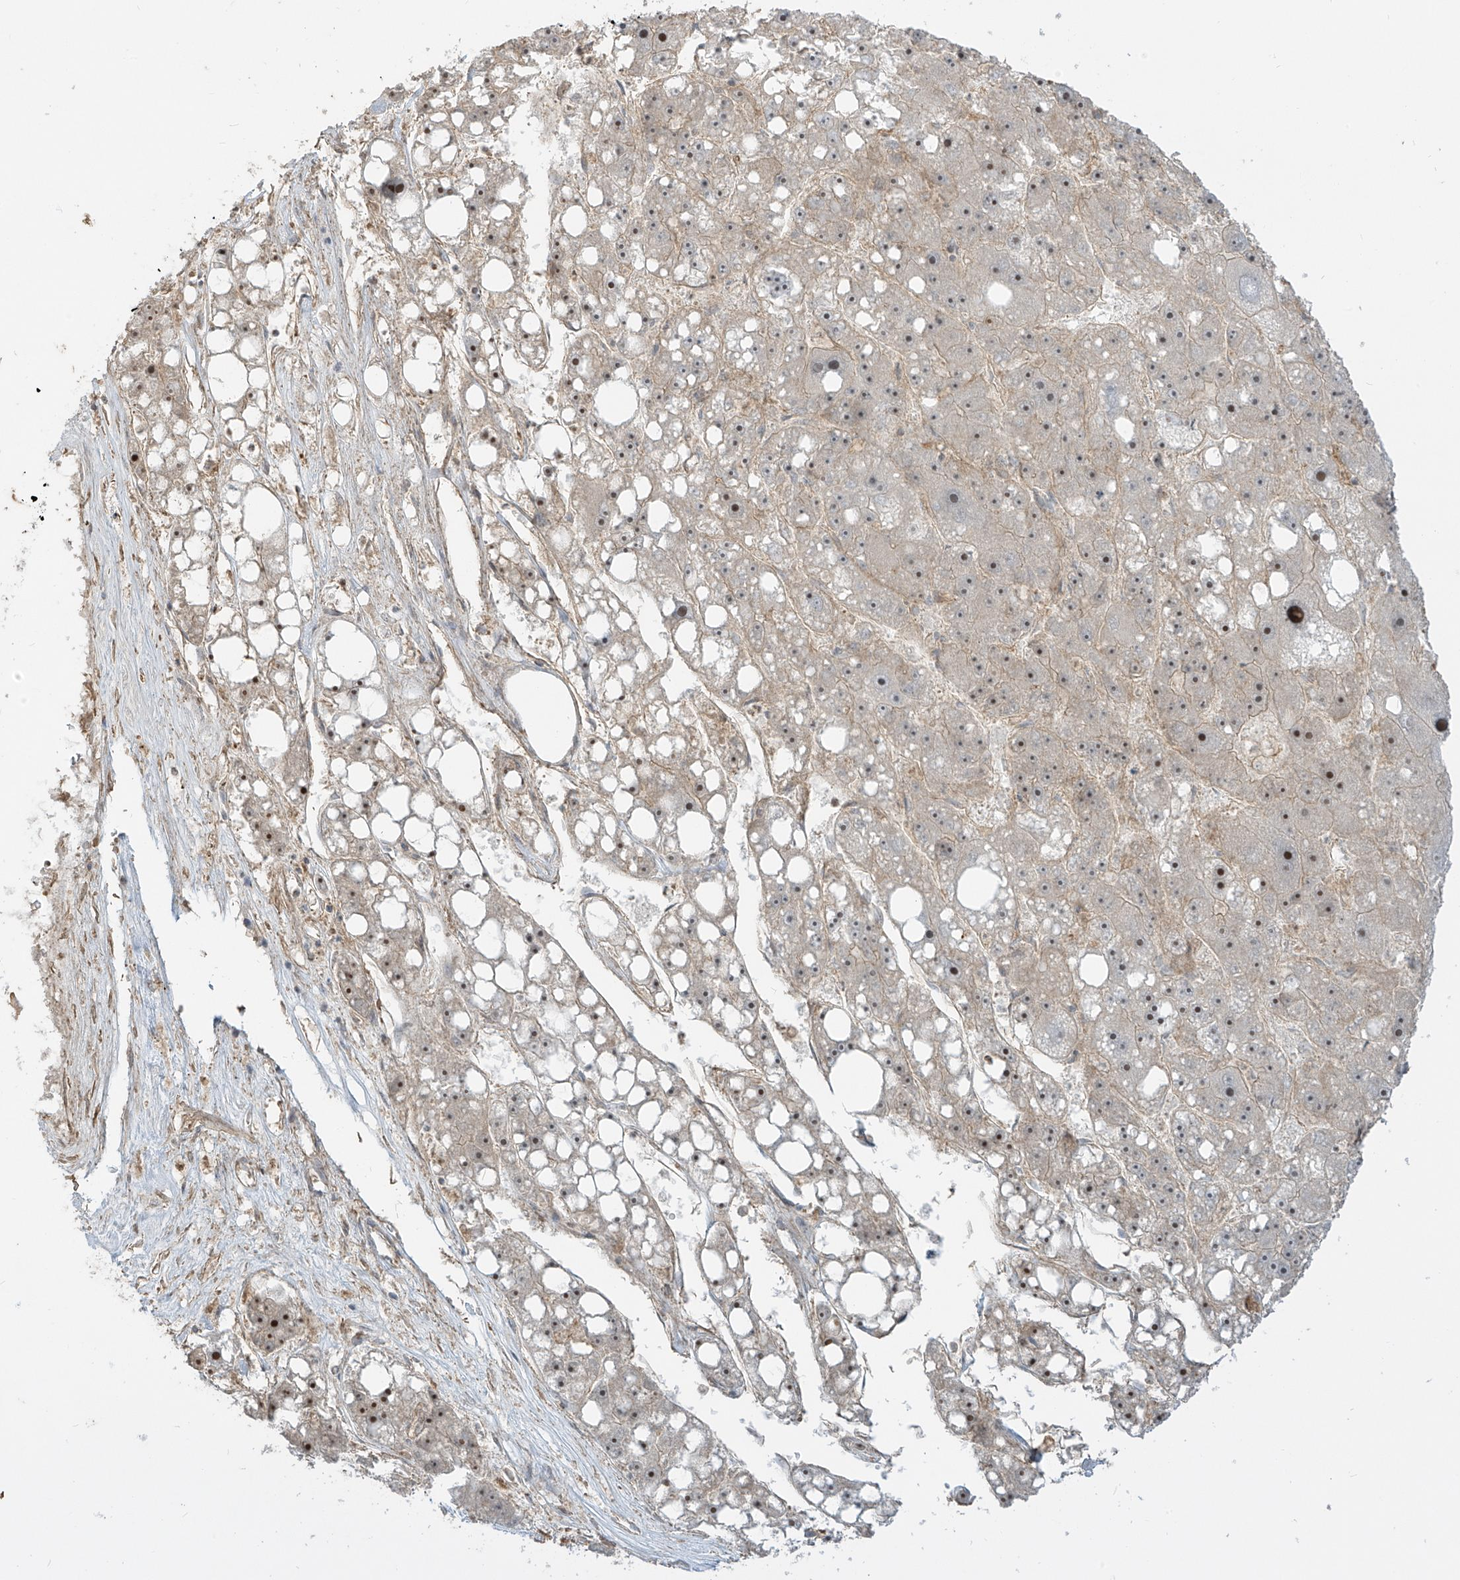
{"staining": {"intensity": "negative", "quantity": "none", "location": "none"}, "tissue": "liver cancer", "cell_type": "Tumor cells", "image_type": "cancer", "snomed": [{"axis": "morphology", "description": "Carcinoma, Hepatocellular, NOS"}, {"axis": "topography", "description": "Liver"}], "caption": "DAB immunohistochemical staining of human liver hepatocellular carcinoma shows no significant positivity in tumor cells. (IHC, brightfield microscopy, high magnification).", "gene": "ENTR1", "patient": {"sex": "female", "age": 61}}